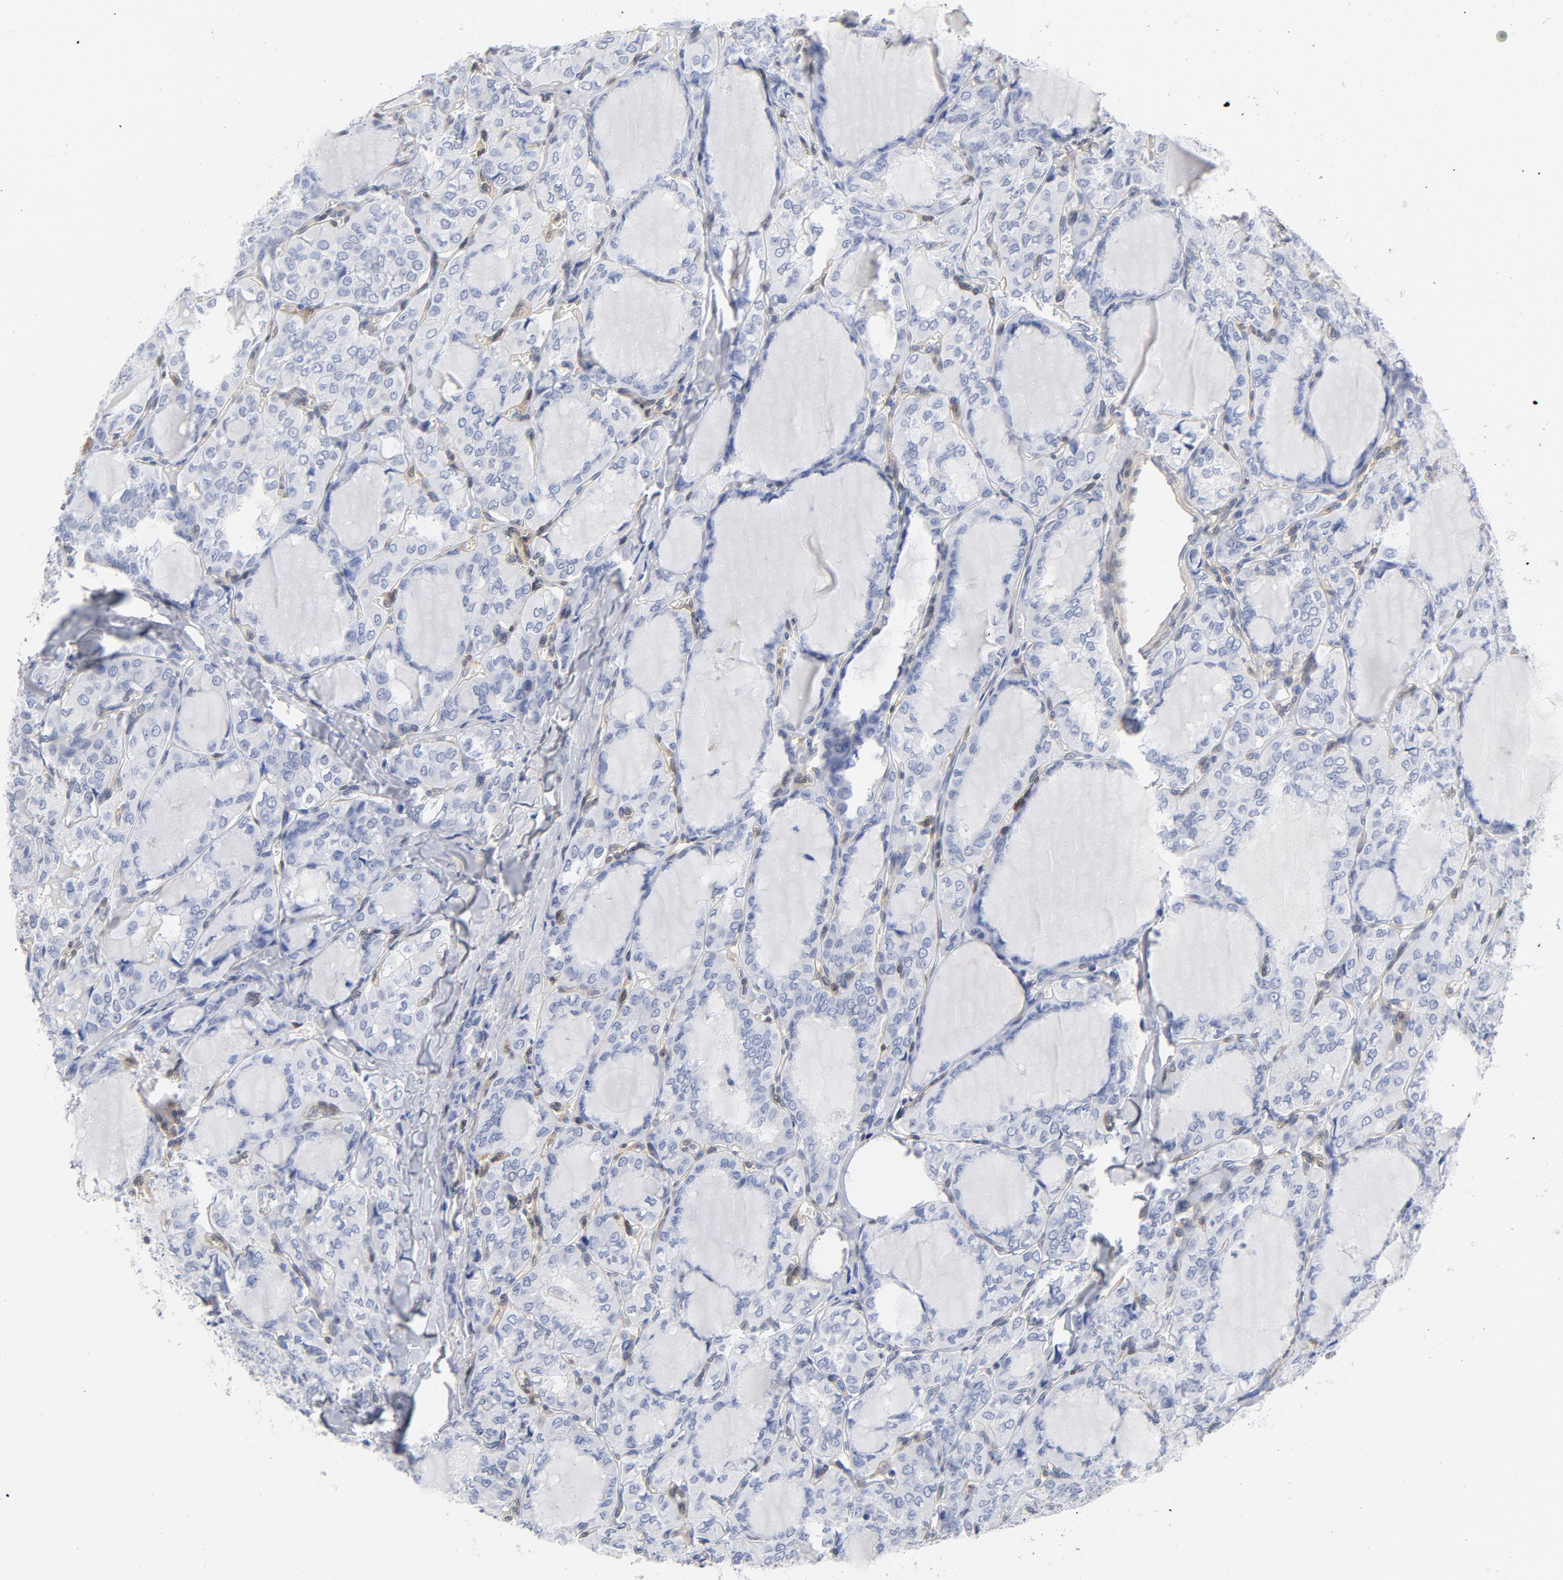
{"staining": {"intensity": "negative", "quantity": "none", "location": "none"}, "tissue": "thyroid cancer", "cell_type": "Tumor cells", "image_type": "cancer", "snomed": [{"axis": "morphology", "description": "Papillary adenocarcinoma, NOS"}, {"axis": "topography", "description": "Thyroid gland"}], "caption": "Thyroid cancer stained for a protein using IHC displays no expression tumor cells.", "gene": "CDKN1B", "patient": {"sex": "male", "age": 20}}